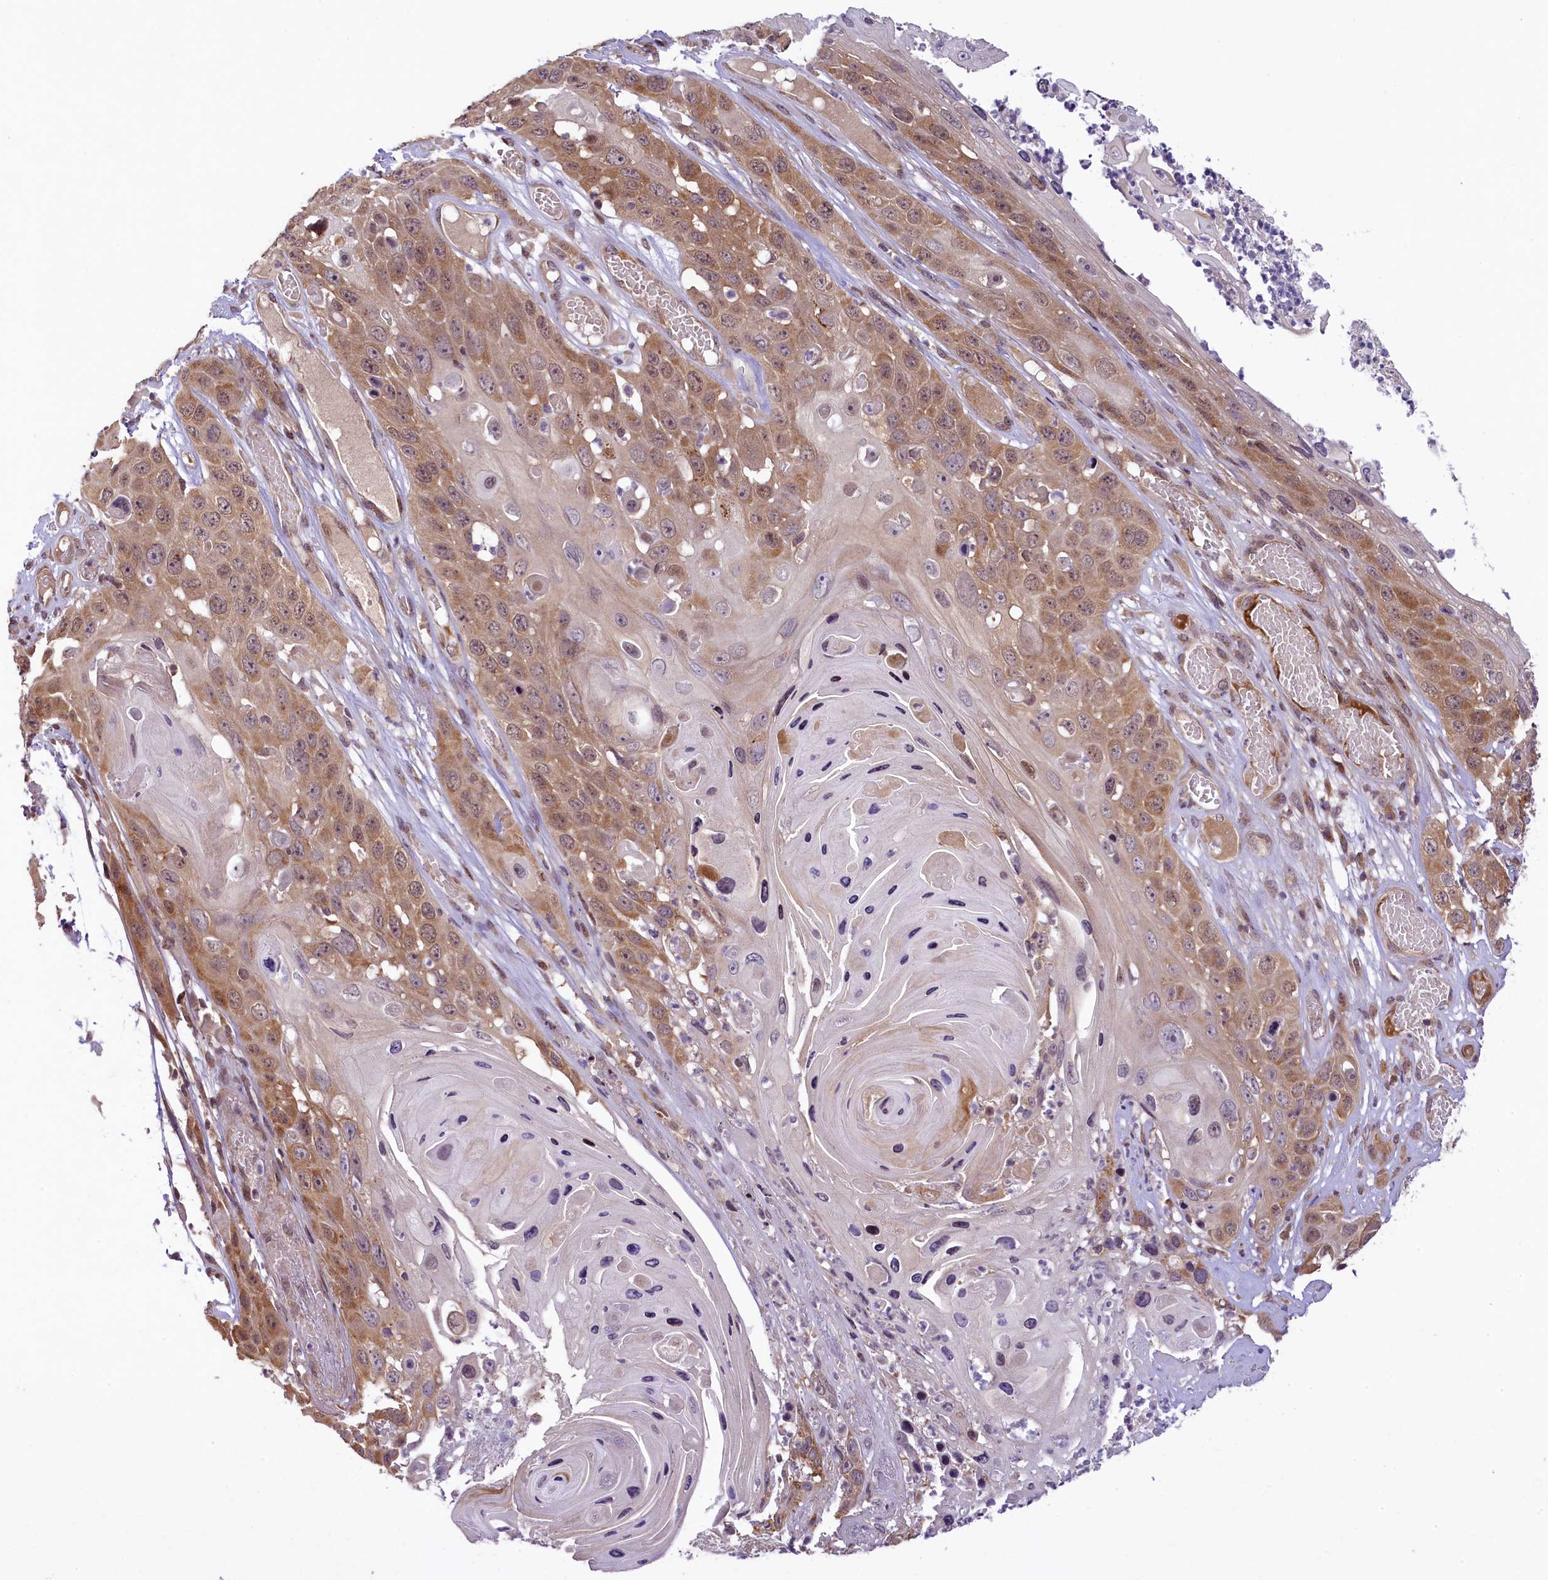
{"staining": {"intensity": "moderate", "quantity": "25%-75%", "location": "cytoplasmic/membranous"}, "tissue": "skin cancer", "cell_type": "Tumor cells", "image_type": "cancer", "snomed": [{"axis": "morphology", "description": "Squamous cell carcinoma, NOS"}, {"axis": "topography", "description": "Skin"}], "caption": "Brown immunohistochemical staining in human skin squamous cell carcinoma exhibits moderate cytoplasmic/membranous positivity in approximately 25%-75% of tumor cells. (Stains: DAB in brown, nuclei in blue, Microscopy: brightfield microscopy at high magnification).", "gene": "RBBP8", "patient": {"sex": "male", "age": 55}}